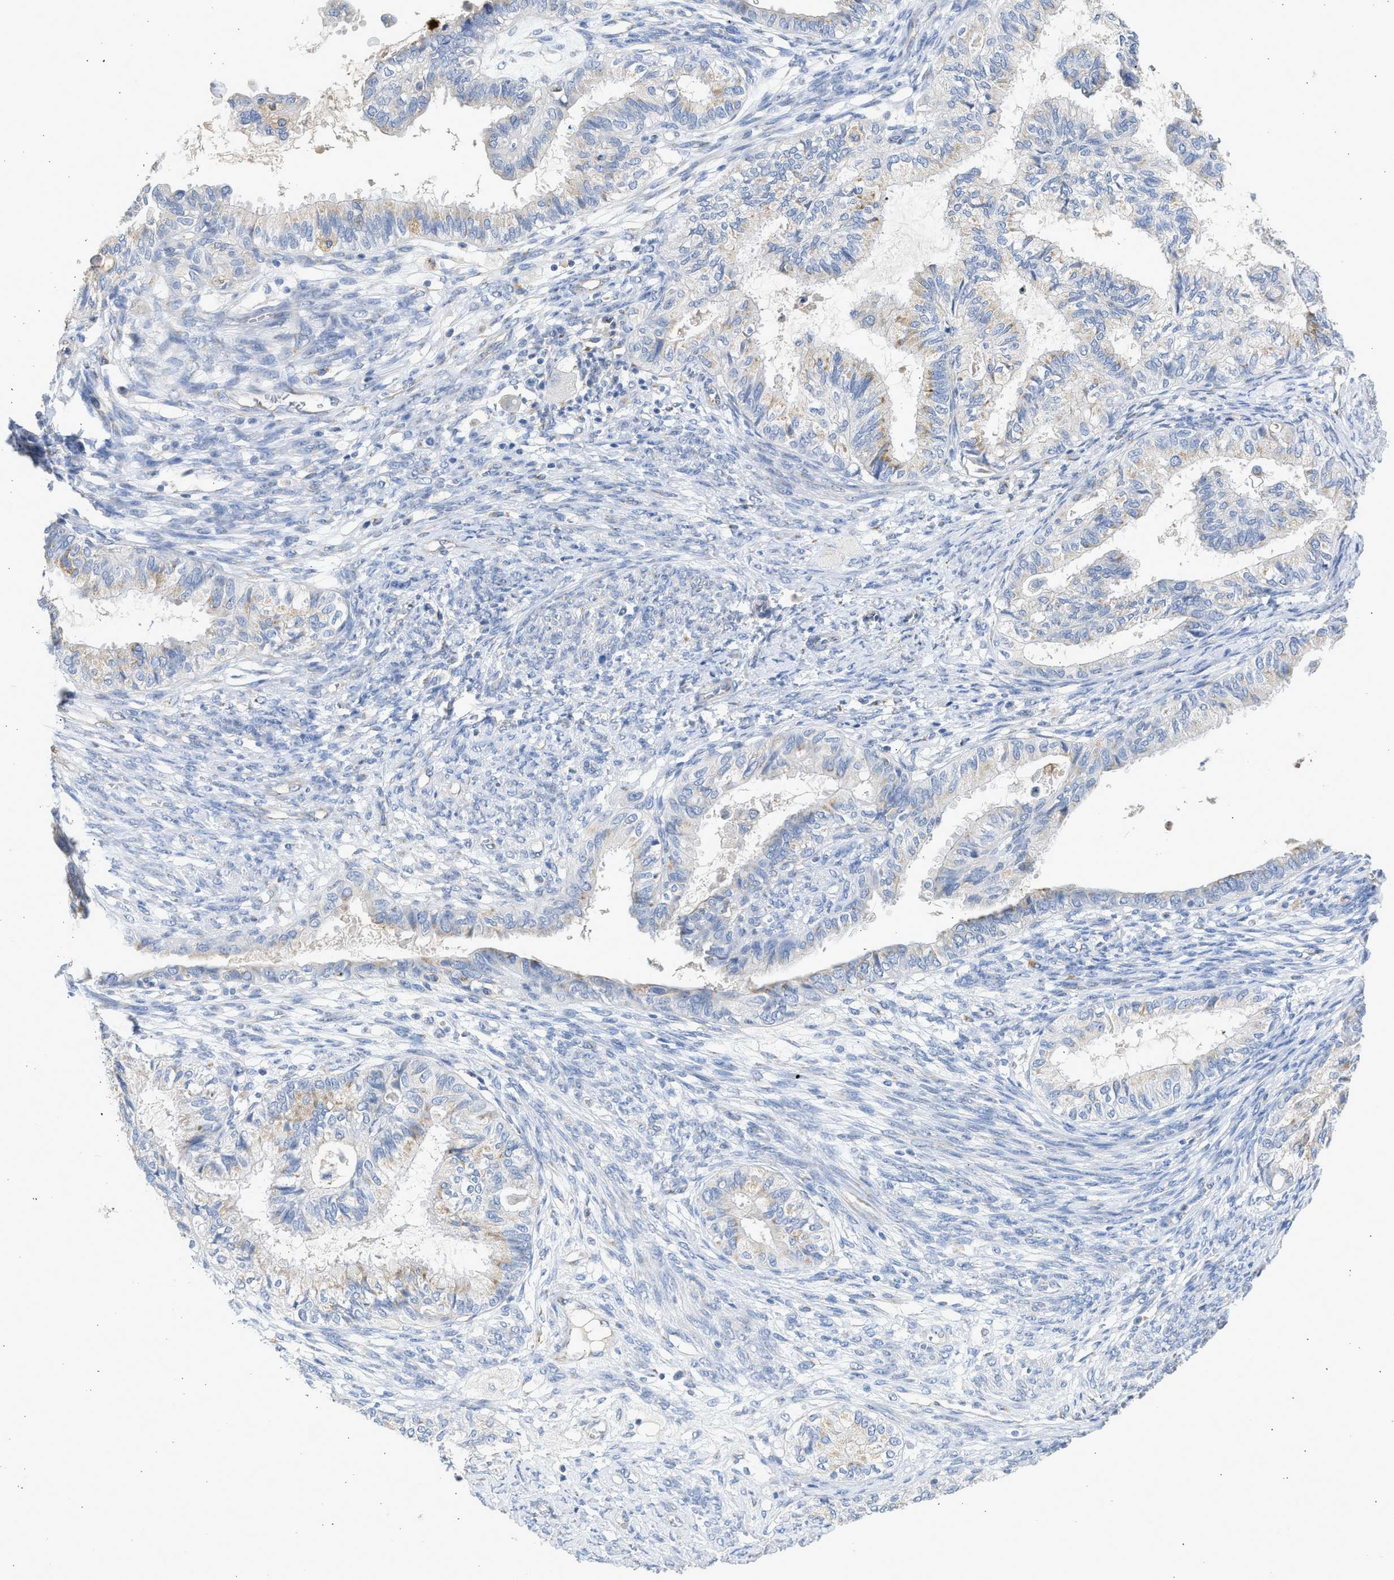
{"staining": {"intensity": "moderate", "quantity": "<25%", "location": "cytoplasmic/membranous"}, "tissue": "cervical cancer", "cell_type": "Tumor cells", "image_type": "cancer", "snomed": [{"axis": "morphology", "description": "Normal tissue, NOS"}, {"axis": "morphology", "description": "Adenocarcinoma, NOS"}, {"axis": "topography", "description": "Cervix"}, {"axis": "topography", "description": "Endometrium"}], "caption": "About <25% of tumor cells in cervical cancer (adenocarcinoma) exhibit moderate cytoplasmic/membranous protein expression as visualized by brown immunohistochemical staining.", "gene": "IPO8", "patient": {"sex": "female", "age": 86}}